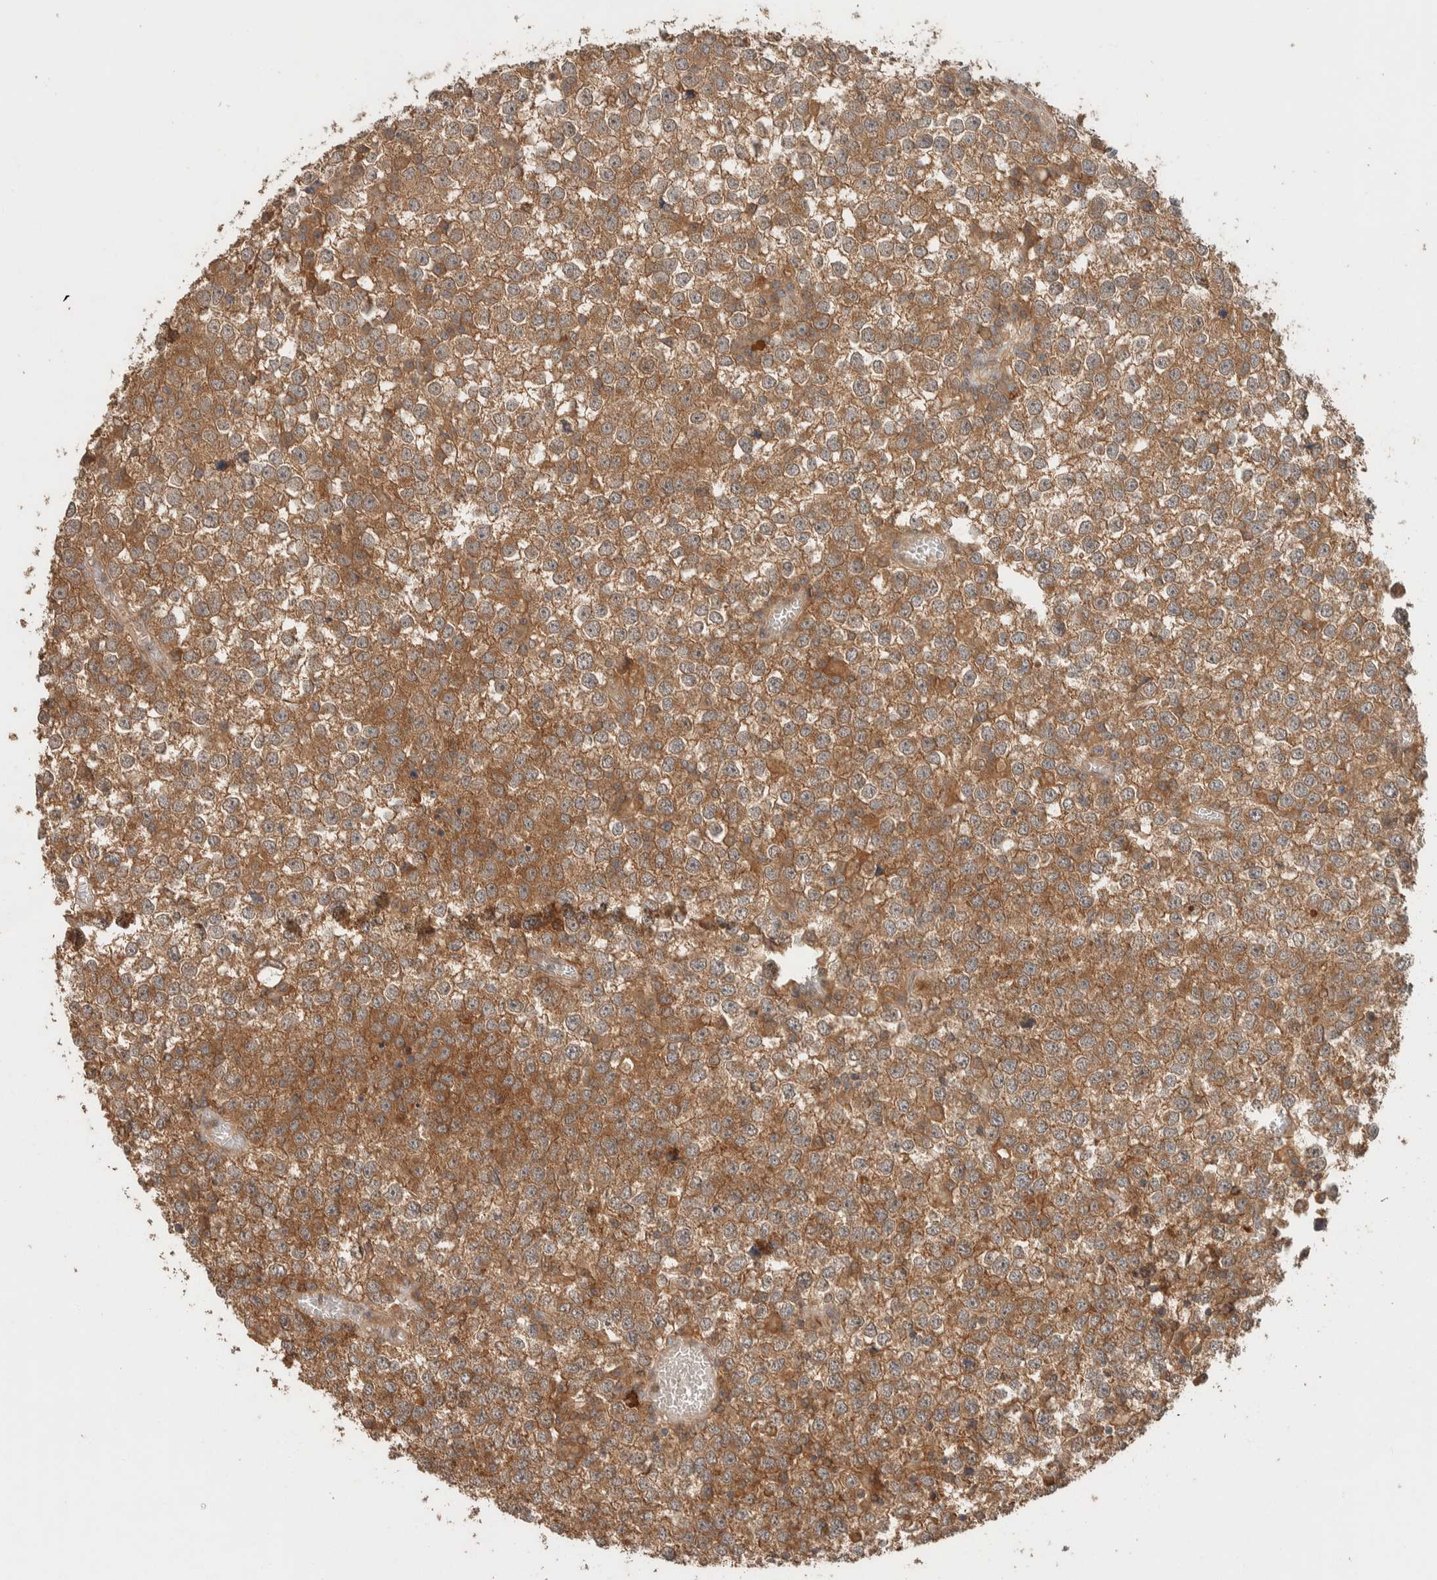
{"staining": {"intensity": "moderate", "quantity": ">75%", "location": "cytoplasmic/membranous"}, "tissue": "testis cancer", "cell_type": "Tumor cells", "image_type": "cancer", "snomed": [{"axis": "morphology", "description": "Seminoma, NOS"}, {"axis": "topography", "description": "Testis"}], "caption": "Protein positivity by IHC reveals moderate cytoplasmic/membranous positivity in about >75% of tumor cells in testis seminoma.", "gene": "ZNF567", "patient": {"sex": "male", "age": 65}}